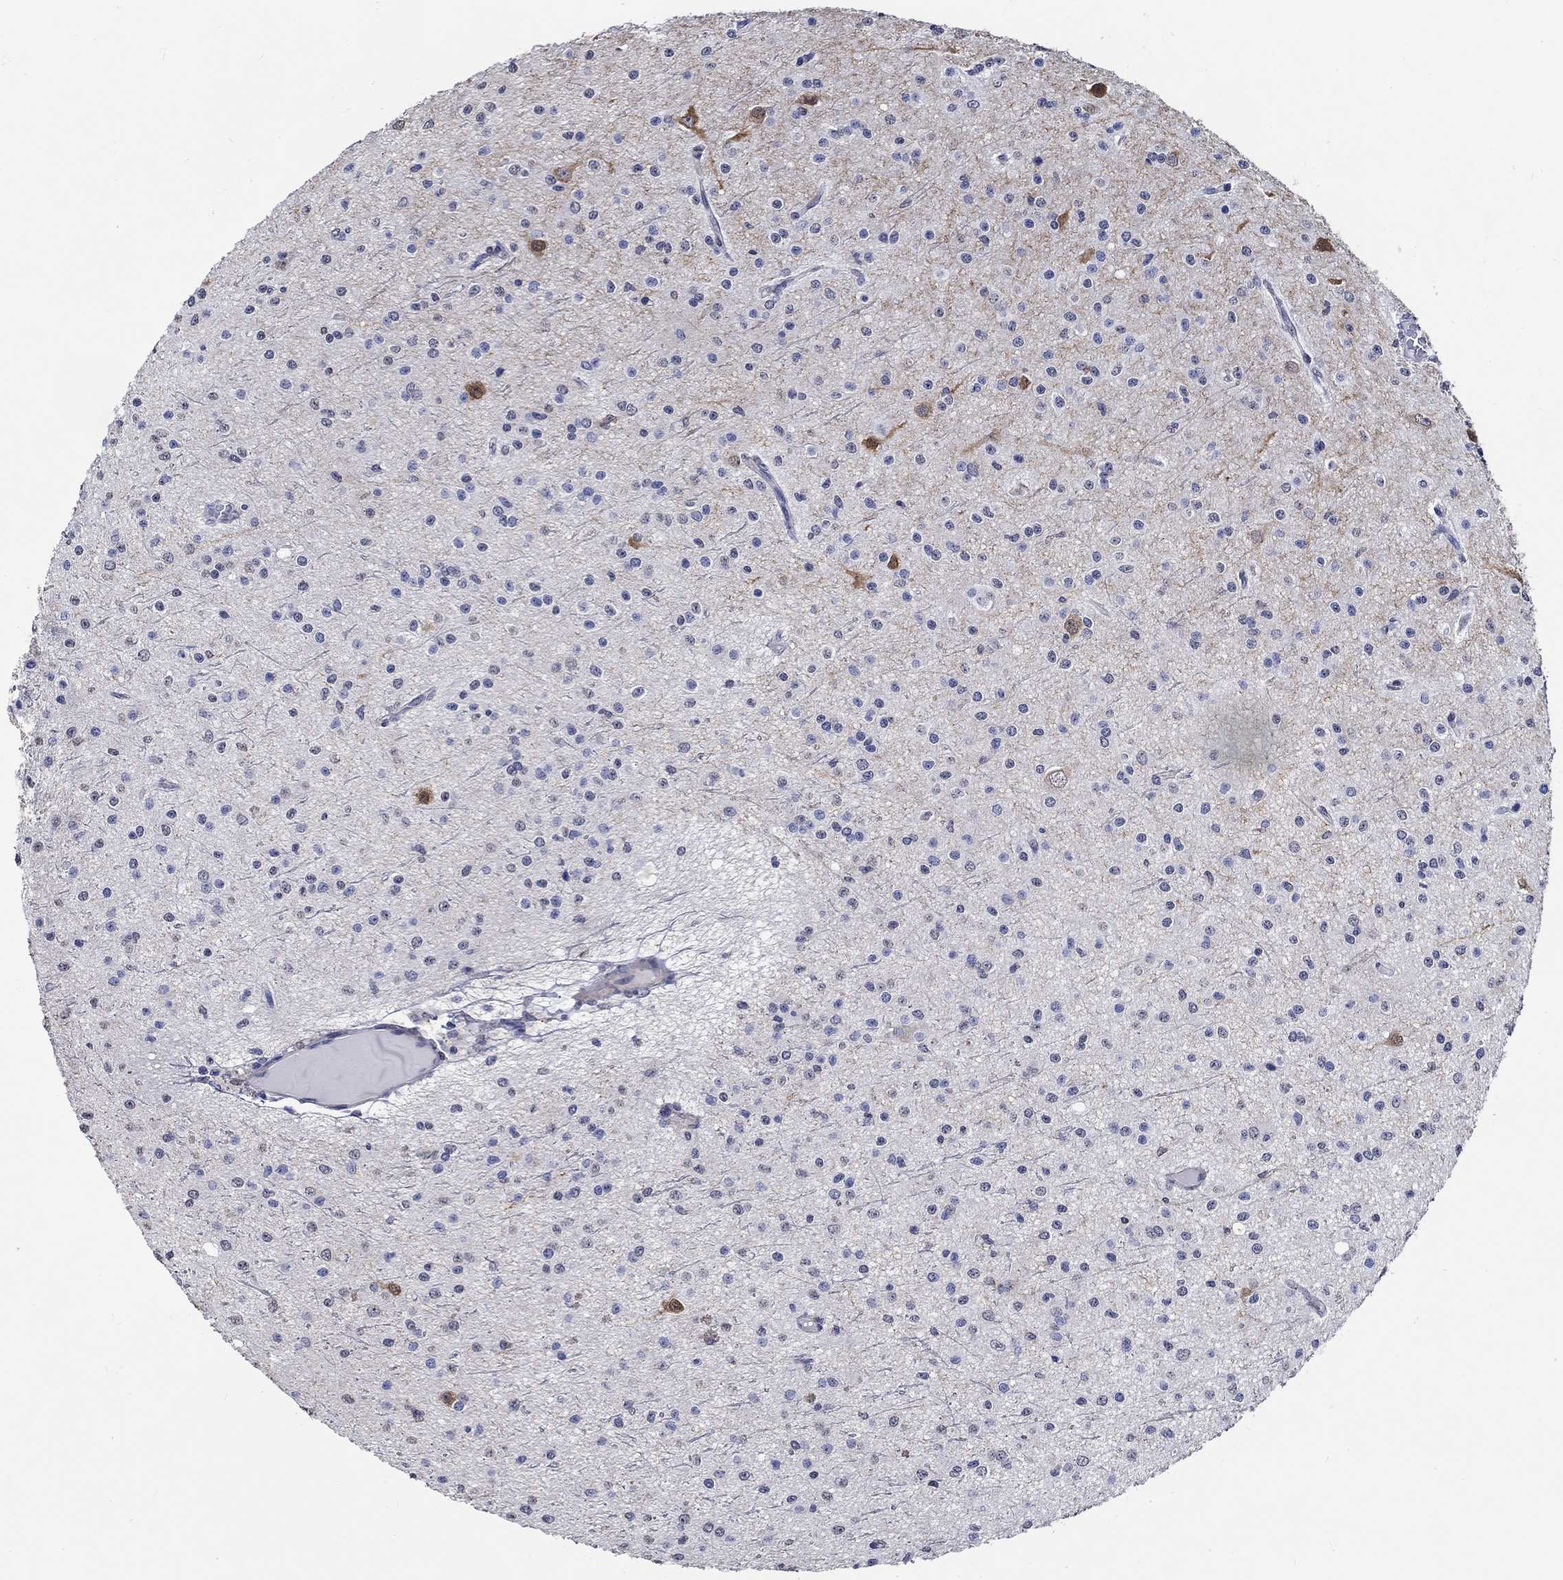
{"staining": {"intensity": "negative", "quantity": "none", "location": "none"}, "tissue": "glioma", "cell_type": "Tumor cells", "image_type": "cancer", "snomed": [{"axis": "morphology", "description": "Glioma, malignant, Low grade"}, {"axis": "topography", "description": "Brain"}], "caption": "Malignant low-grade glioma was stained to show a protein in brown. There is no significant expression in tumor cells.", "gene": "PDE1B", "patient": {"sex": "male", "age": 27}}